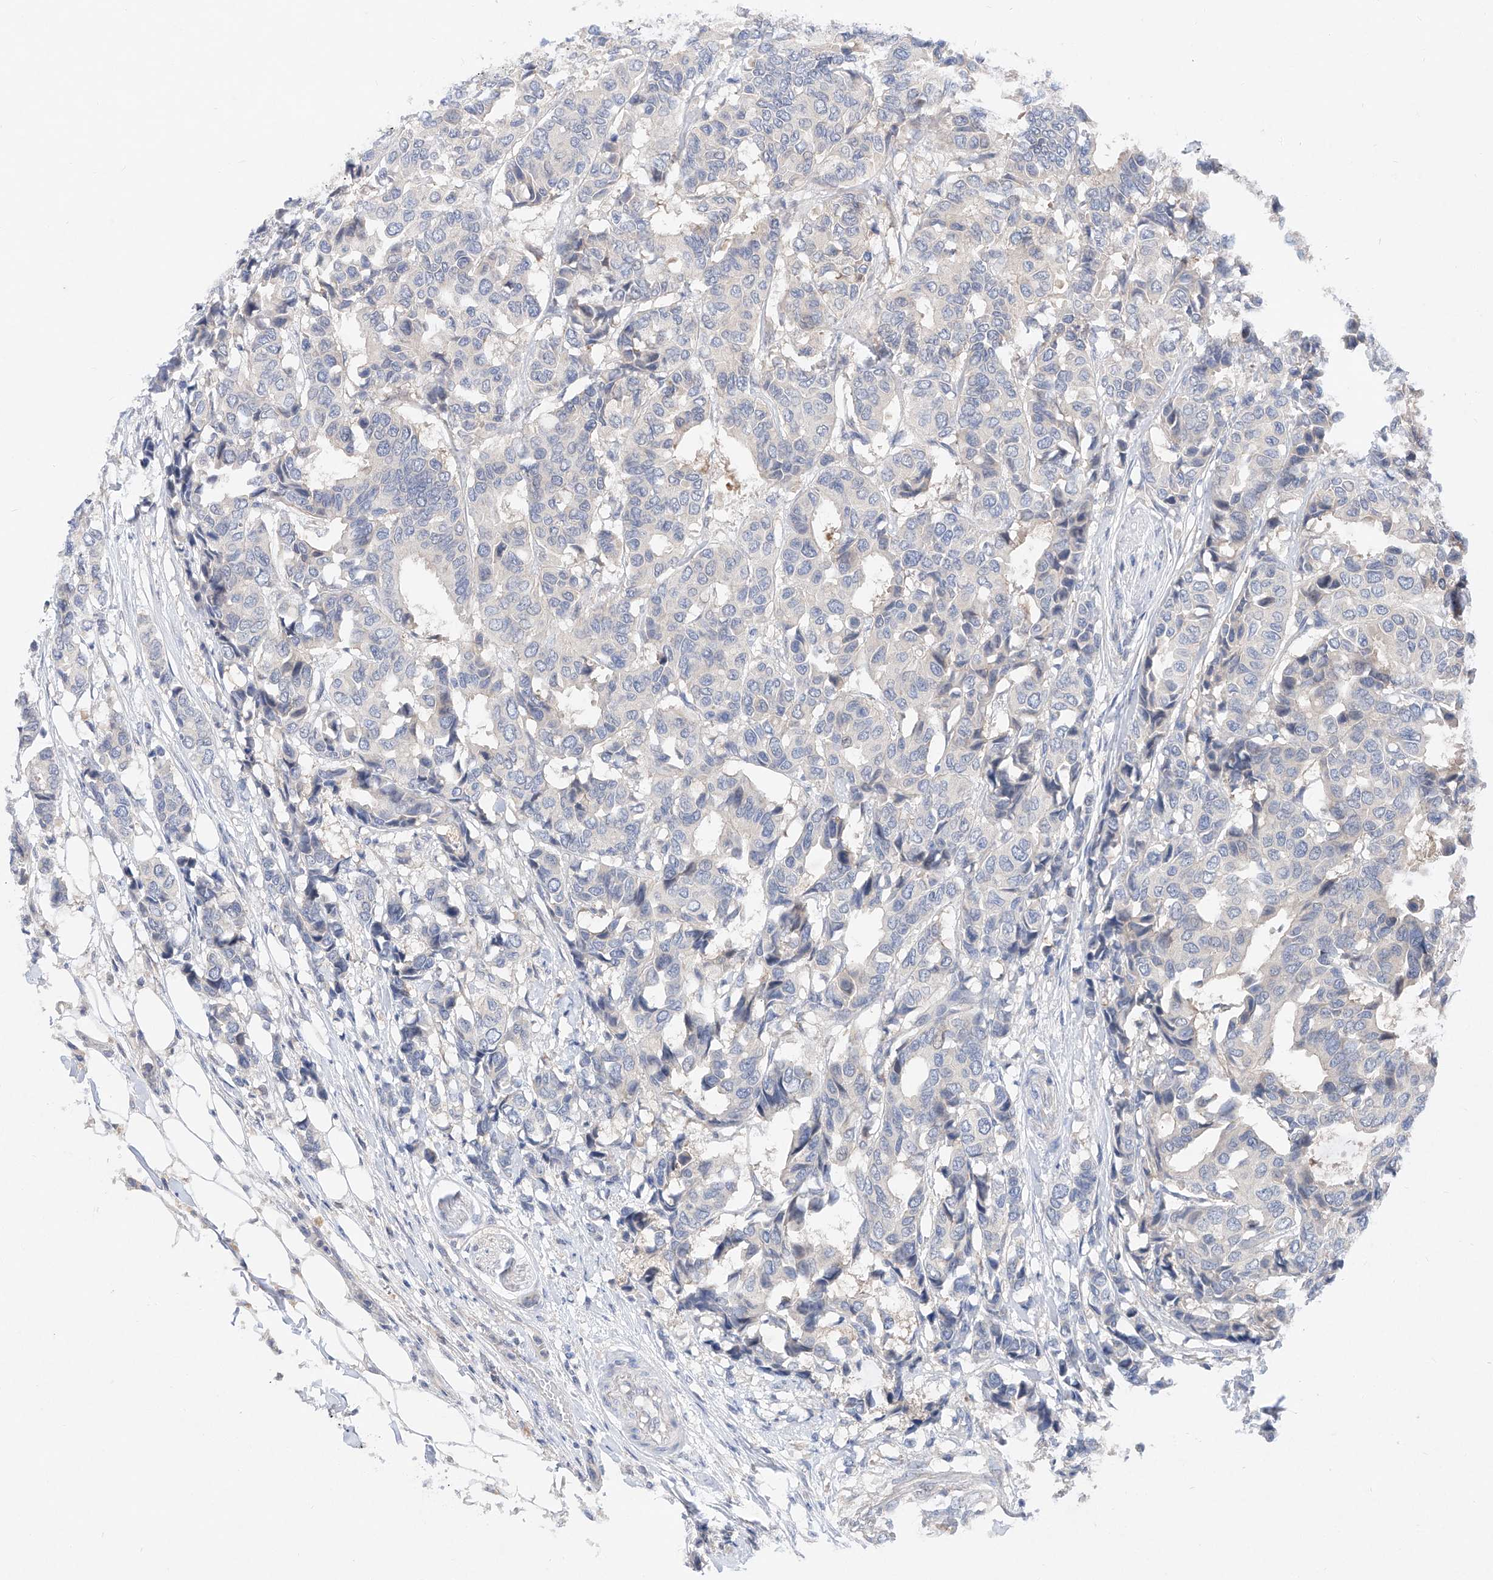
{"staining": {"intensity": "negative", "quantity": "none", "location": "none"}, "tissue": "breast cancer", "cell_type": "Tumor cells", "image_type": "cancer", "snomed": [{"axis": "morphology", "description": "Duct carcinoma"}, {"axis": "topography", "description": "Breast"}], "caption": "The histopathology image reveals no significant positivity in tumor cells of breast cancer. The staining is performed using DAB brown chromogen with nuclei counter-stained in using hematoxylin.", "gene": "FUCA2", "patient": {"sex": "female", "age": 87}}